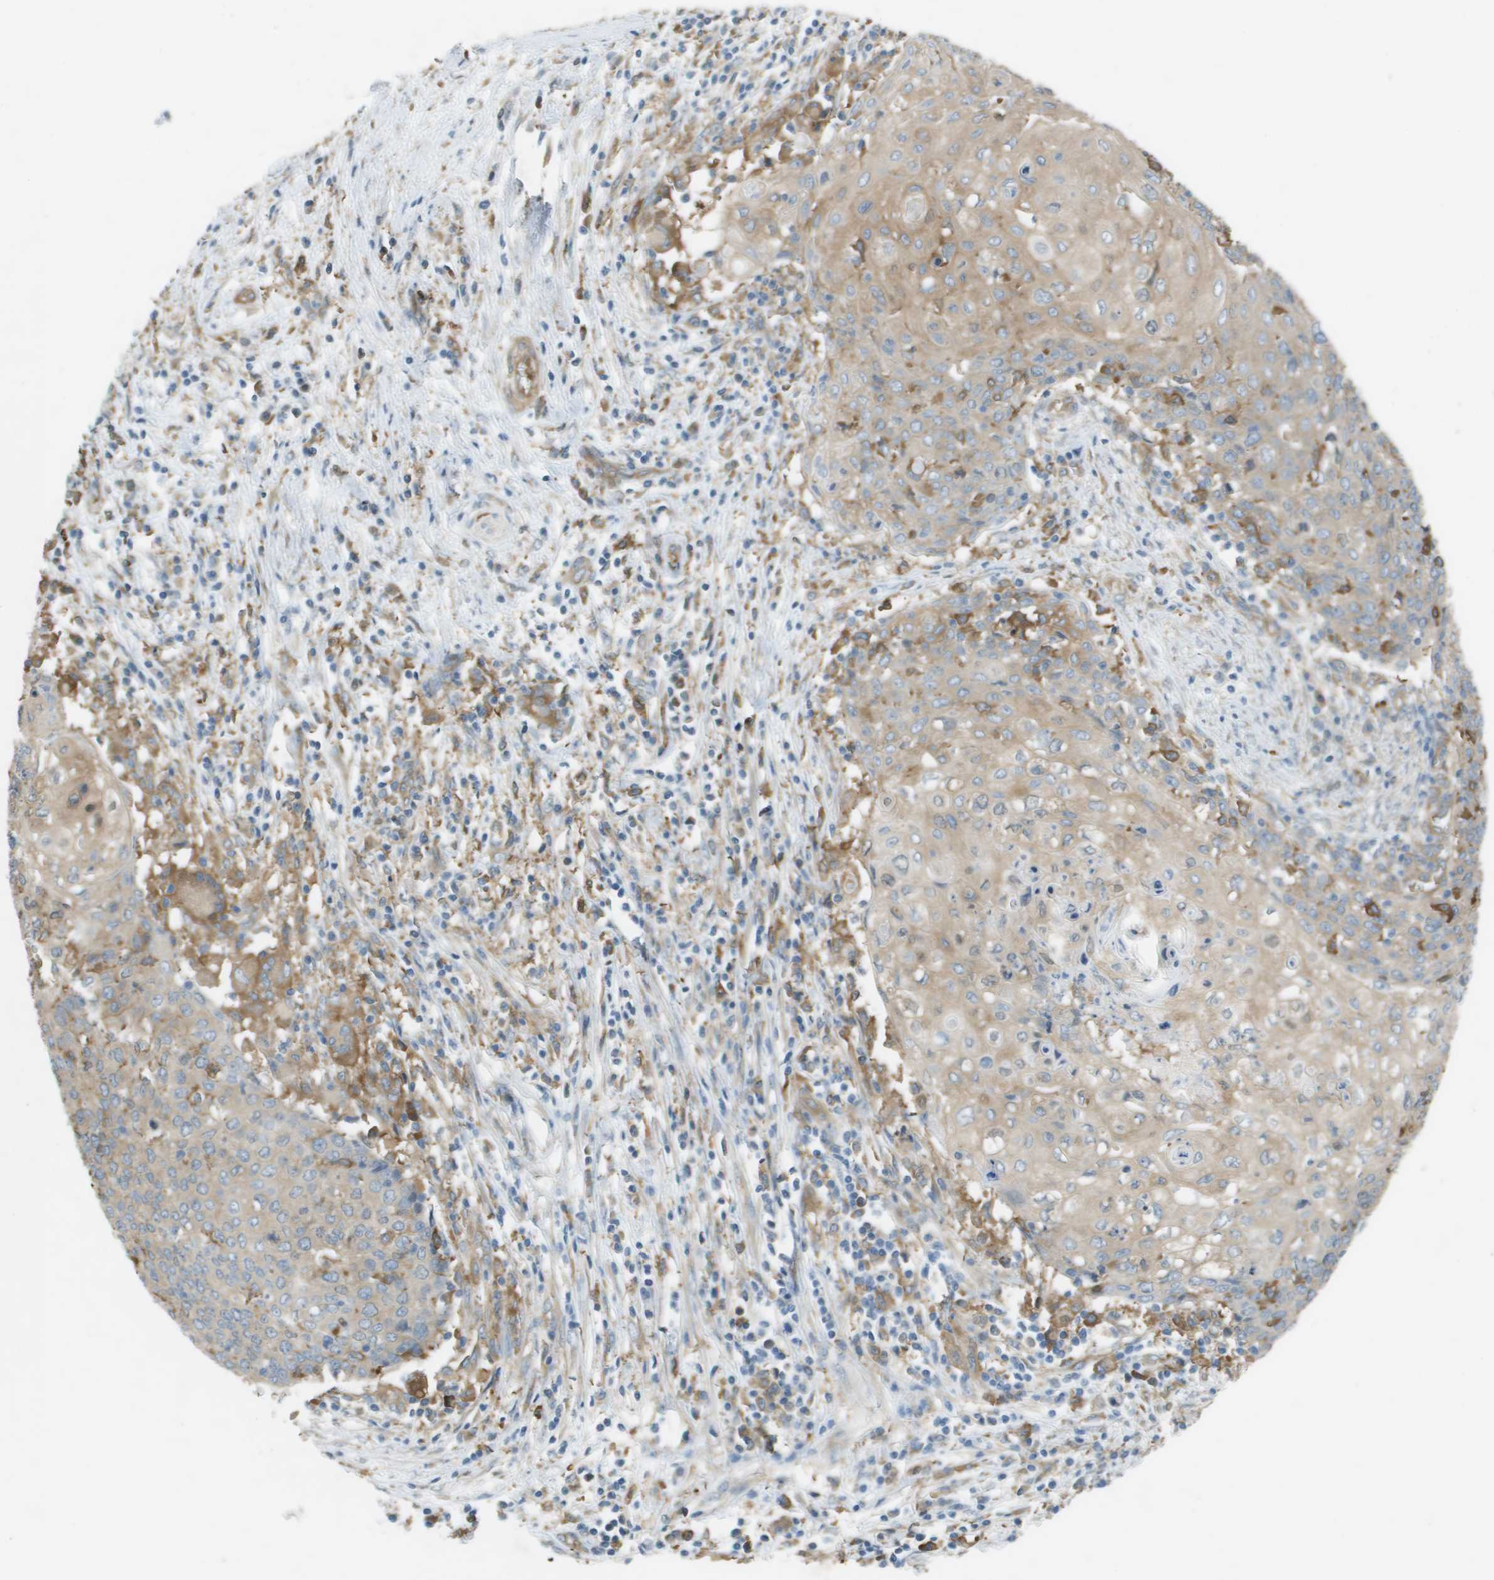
{"staining": {"intensity": "weak", "quantity": ">75%", "location": "cytoplasmic/membranous"}, "tissue": "cervical cancer", "cell_type": "Tumor cells", "image_type": "cancer", "snomed": [{"axis": "morphology", "description": "Squamous cell carcinoma, NOS"}, {"axis": "topography", "description": "Cervix"}], "caption": "Protein expression analysis of squamous cell carcinoma (cervical) shows weak cytoplasmic/membranous staining in approximately >75% of tumor cells.", "gene": "CORO1B", "patient": {"sex": "female", "age": 39}}